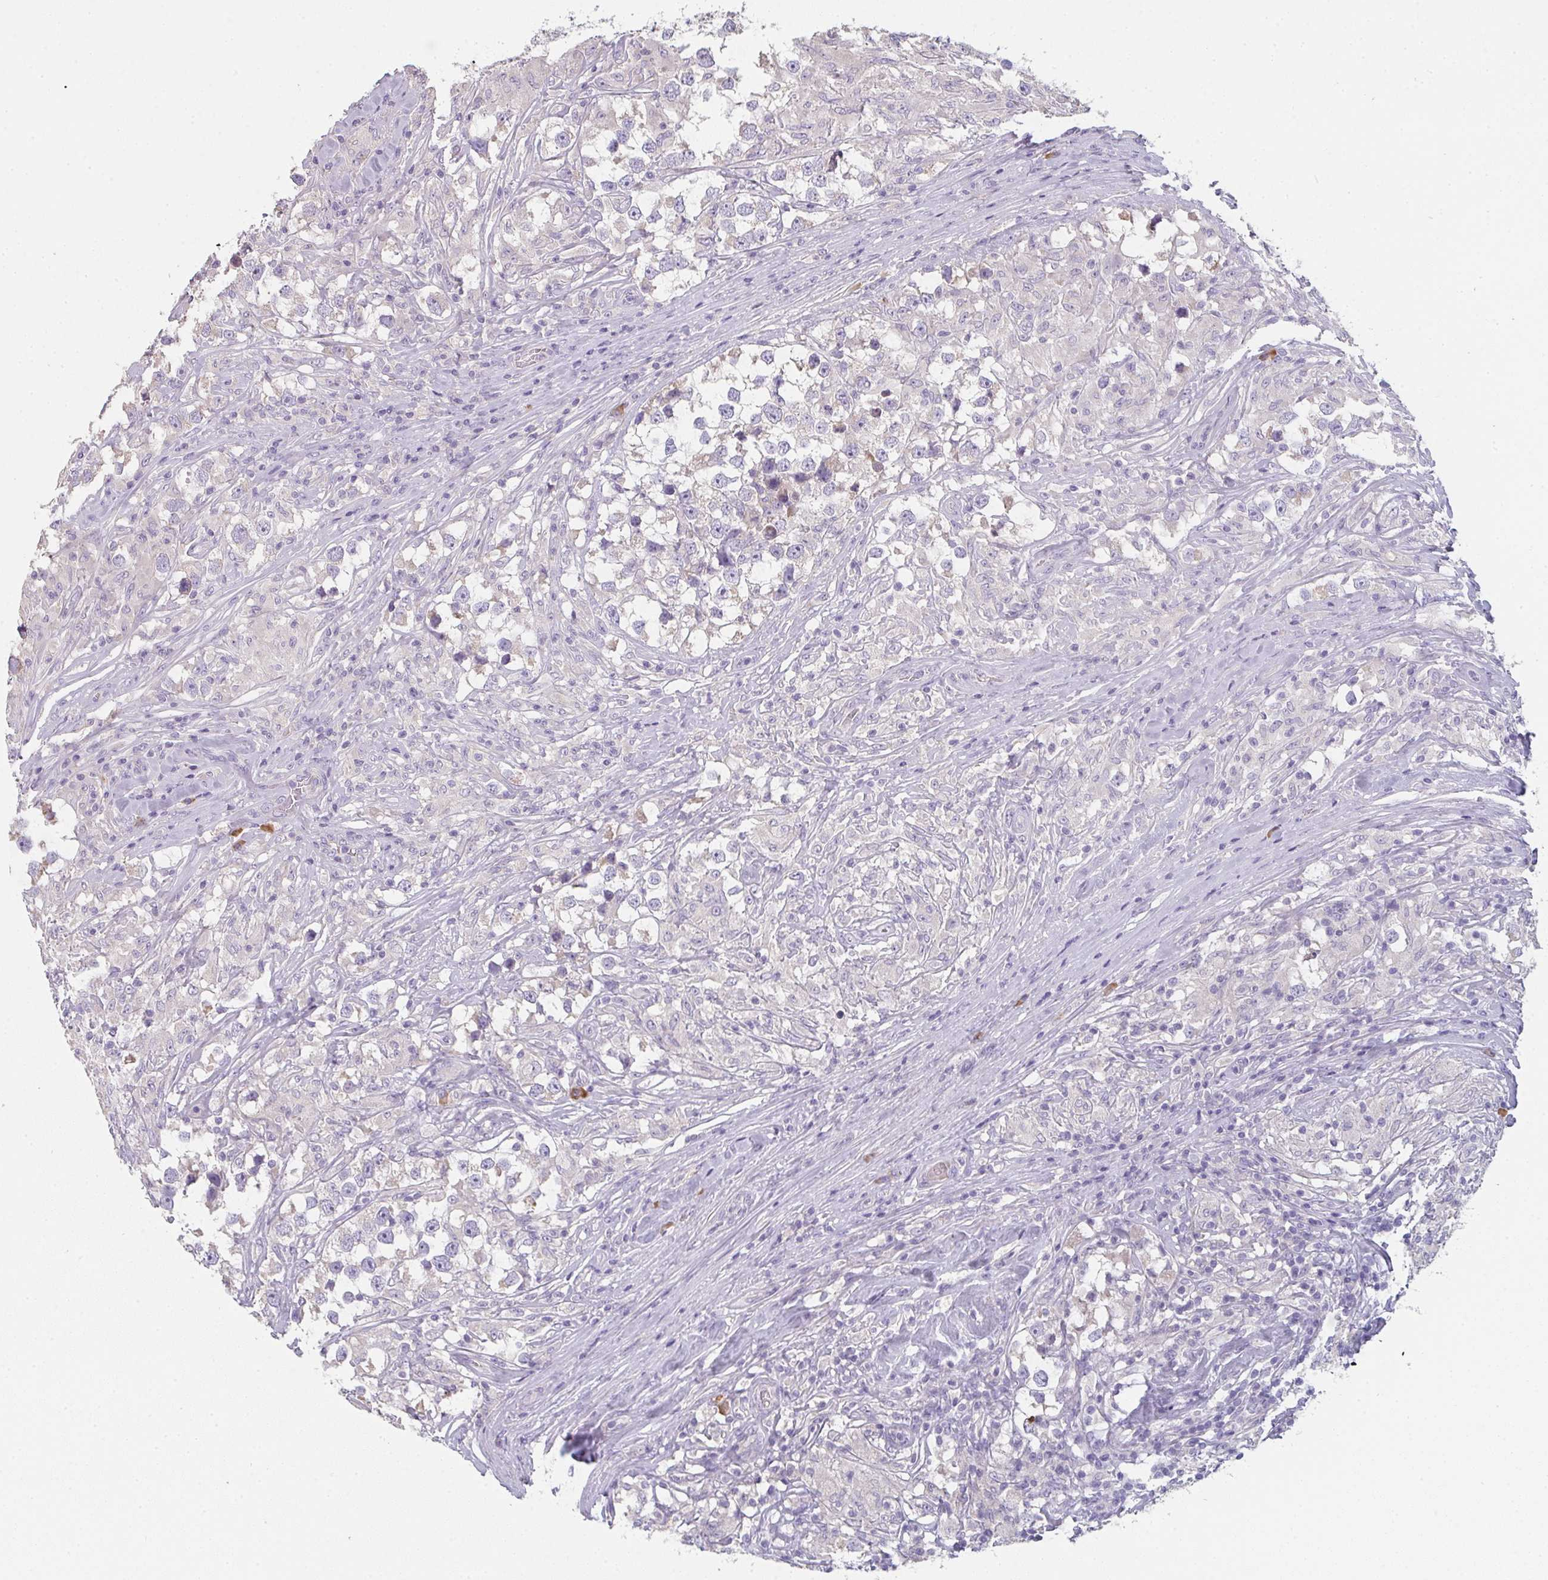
{"staining": {"intensity": "negative", "quantity": "none", "location": "none"}, "tissue": "testis cancer", "cell_type": "Tumor cells", "image_type": "cancer", "snomed": [{"axis": "morphology", "description": "Seminoma, NOS"}, {"axis": "topography", "description": "Testis"}], "caption": "Testis seminoma was stained to show a protein in brown. There is no significant staining in tumor cells.", "gene": "ZNF215", "patient": {"sex": "male", "age": 46}}